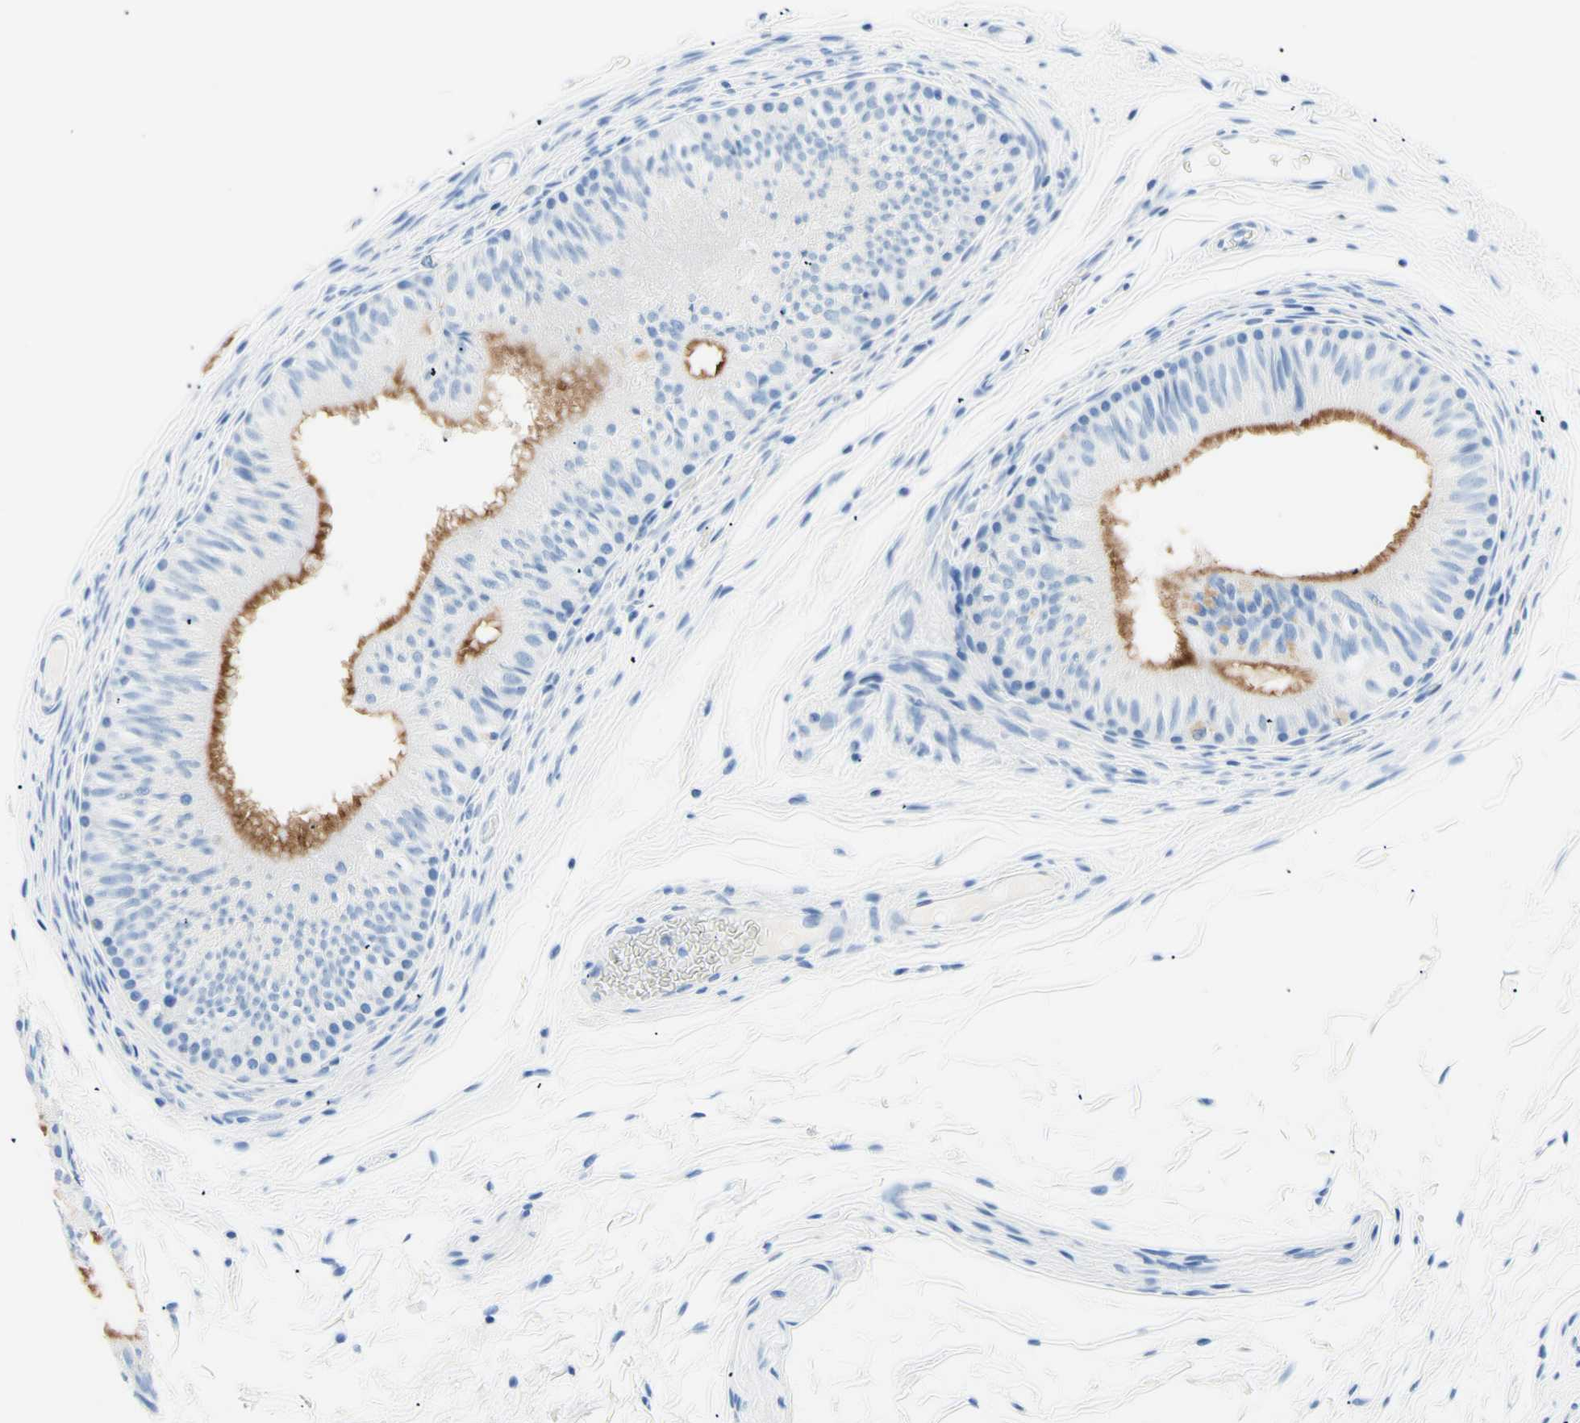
{"staining": {"intensity": "moderate", "quantity": "25%-75%", "location": "cytoplasmic/membranous"}, "tissue": "epididymis", "cell_type": "Glandular cells", "image_type": "normal", "snomed": [{"axis": "morphology", "description": "Normal tissue, NOS"}, {"axis": "topography", "description": "Epididymis"}], "caption": "Benign epididymis was stained to show a protein in brown. There is medium levels of moderate cytoplasmic/membranous positivity in approximately 25%-75% of glandular cells. The protein of interest is shown in brown color, while the nuclei are stained blue.", "gene": "MYH2", "patient": {"sex": "male", "age": 36}}